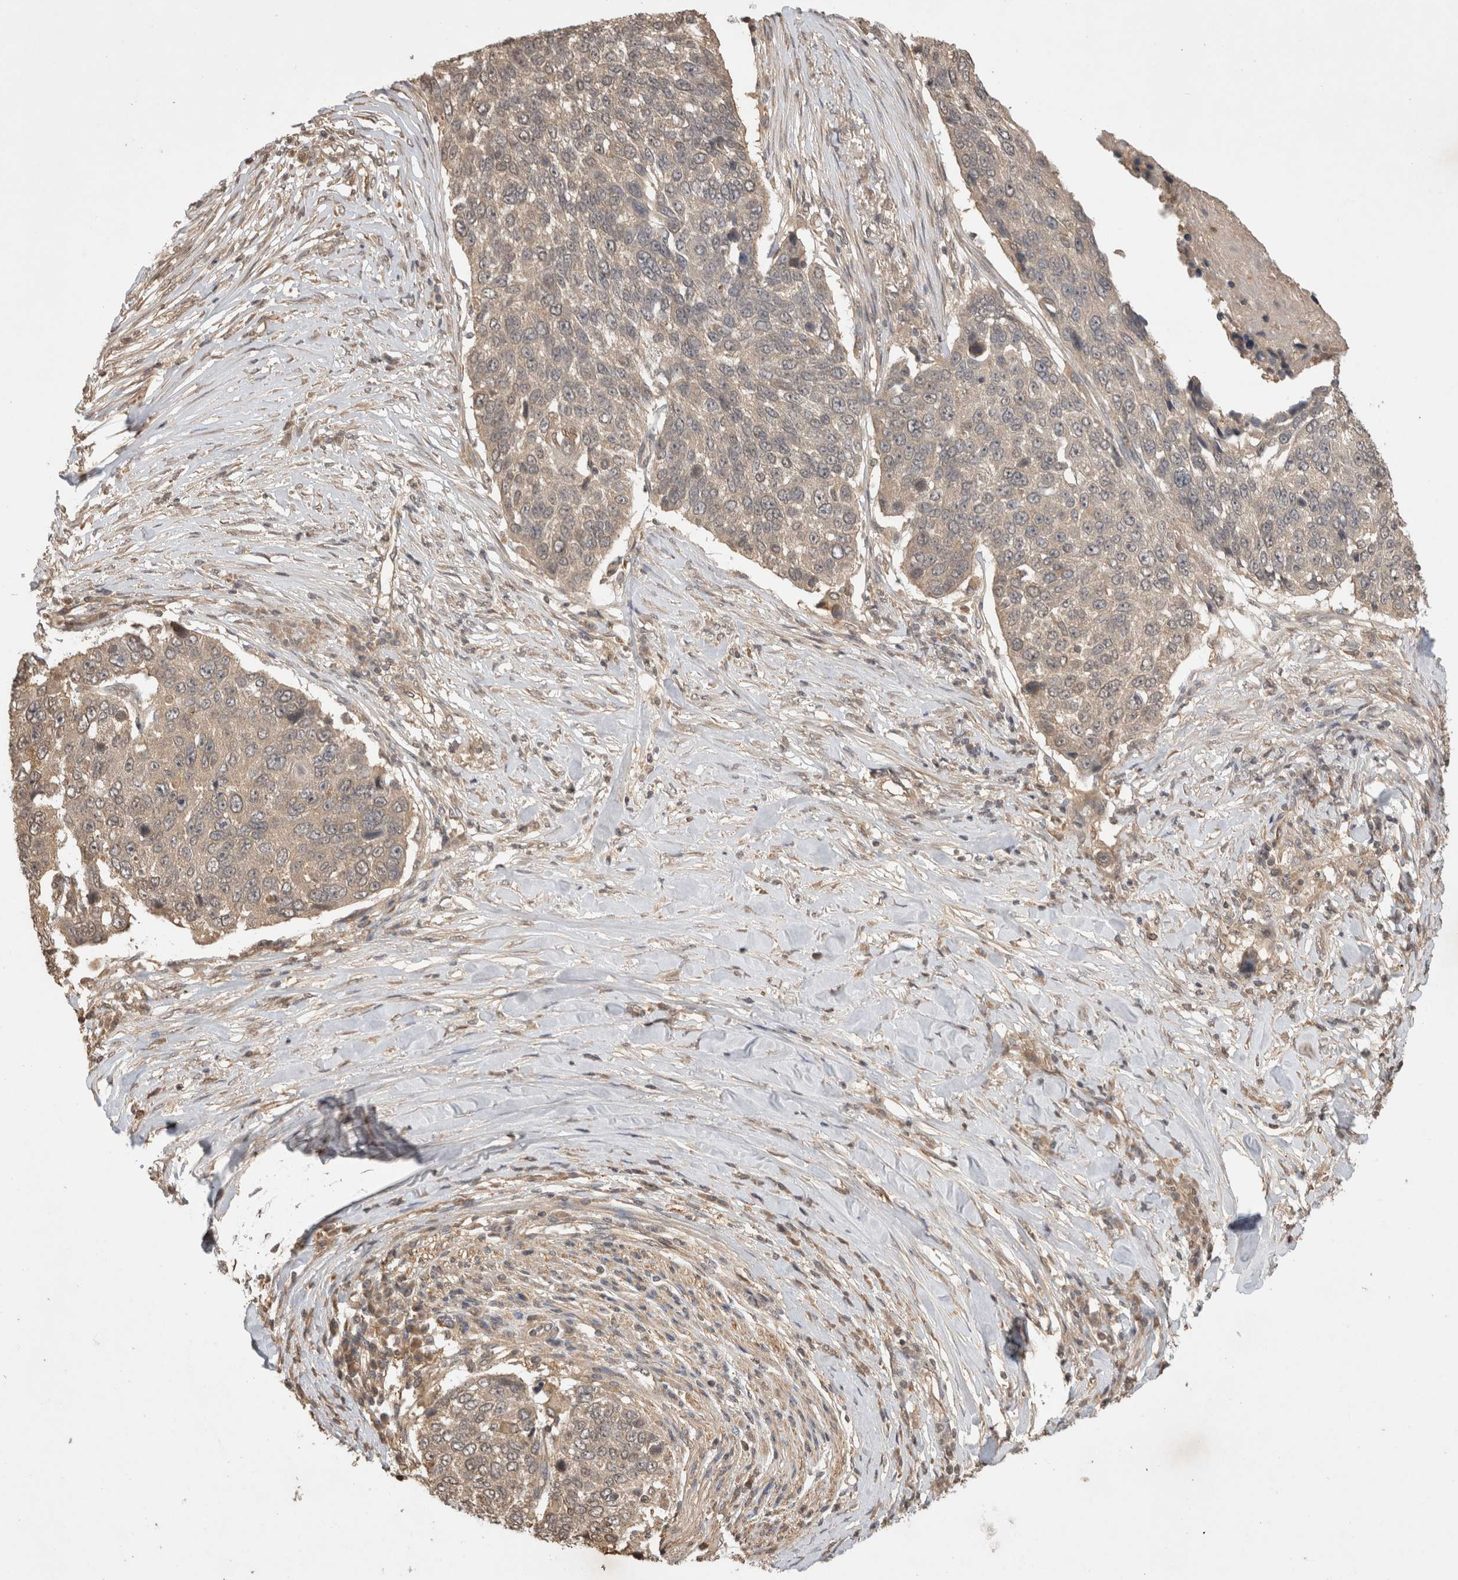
{"staining": {"intensity": "negative", "quantity": "none", "location": "none"}, "tissue": "lung cancer", "cell_type": "Tumor cells", "image_type": "cancer", "snomed": [{"axis": "morphology", "description": "Squamous cell carcinoma, NOS"}, {"axis": "topography", "description": "Lung"}], "caption": "DAB immunohistochemical staining of human lung cancer (squamous cell carcinoma) shows no significant expression in tumor cells. The staining is performed using DAB (3,3'-diaminobenzidine) brown chromogen with nuclei counter-stained in using hematoxylin.", "gene": "PRMT3", "patient": {"sex": "male", "age": 66}}